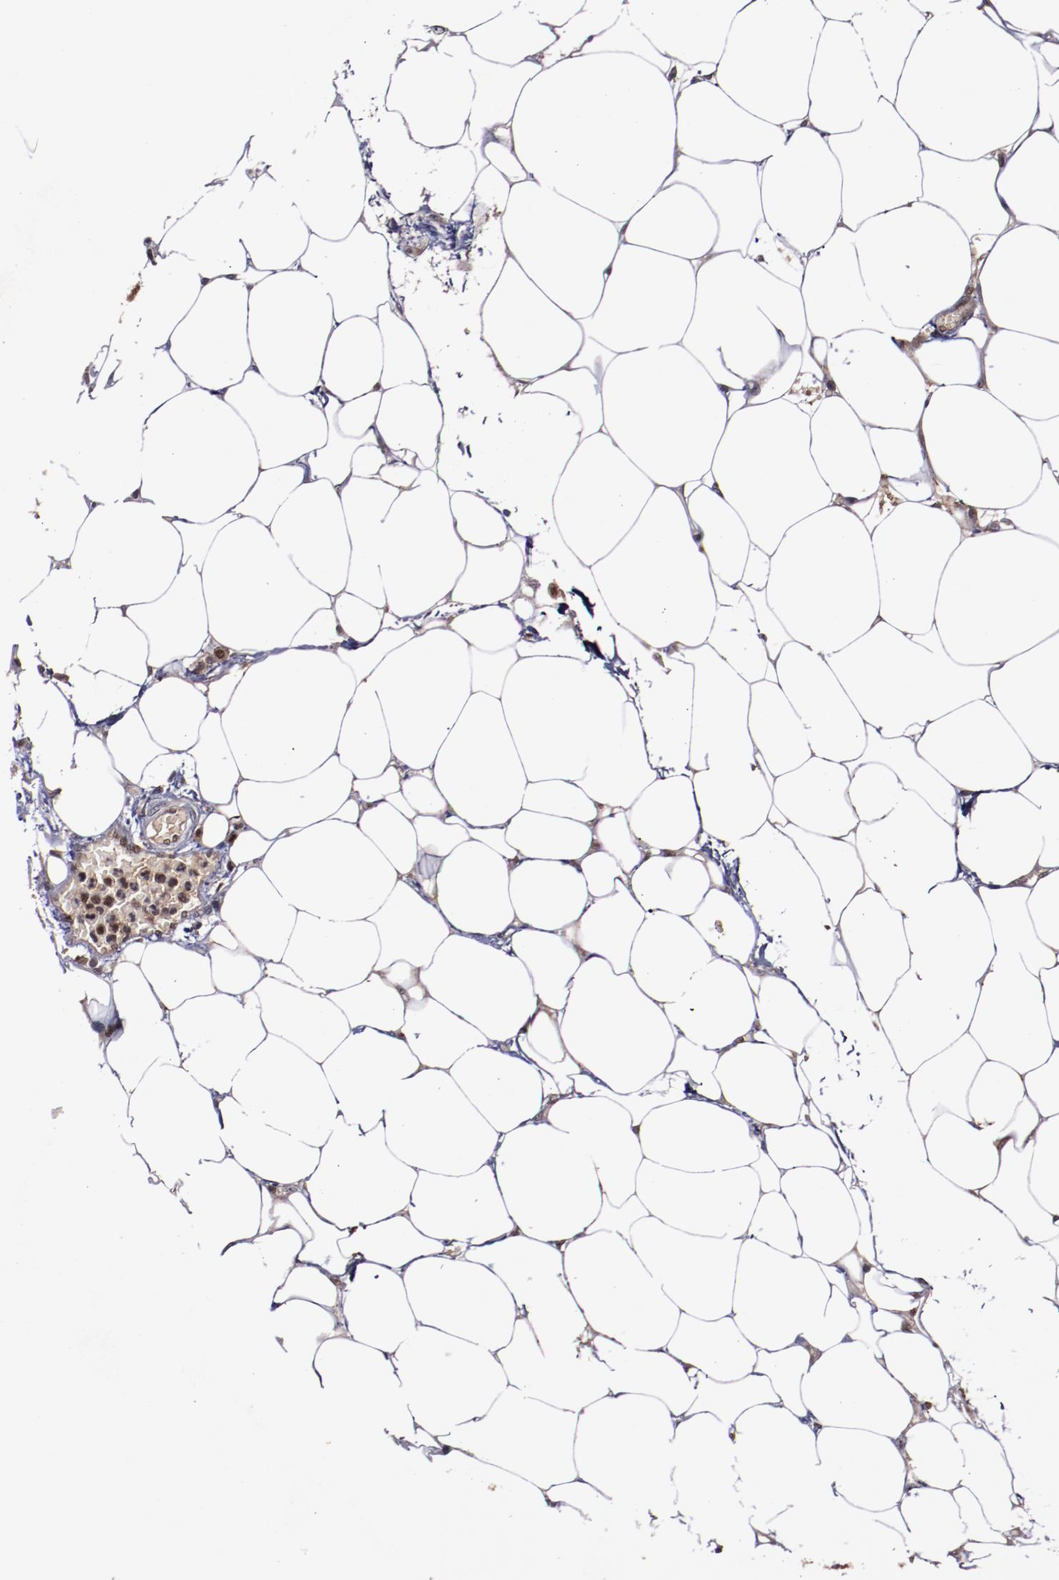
{"staining": {"intensity": "strong", "quantity": ">75%", "location": "nuclear"}, "tissue": "colorectal cancer", "cell_type": "Tumor cells", "image_type": "cancer", "snomed": [{"axis": "morphology", "description": "Adenocarcinoma, NOS"}, {"axis": "topography", "description": "Colon"}], "caption": "This histopathology image shows immunohistochemistry (IHC) staining of adenocarcinoma (colorectal), with high strong nuclear expression in about >75% of tumor cells.", "gene": "CHEK2", "patient": {"sex": "female", "age": 86}}